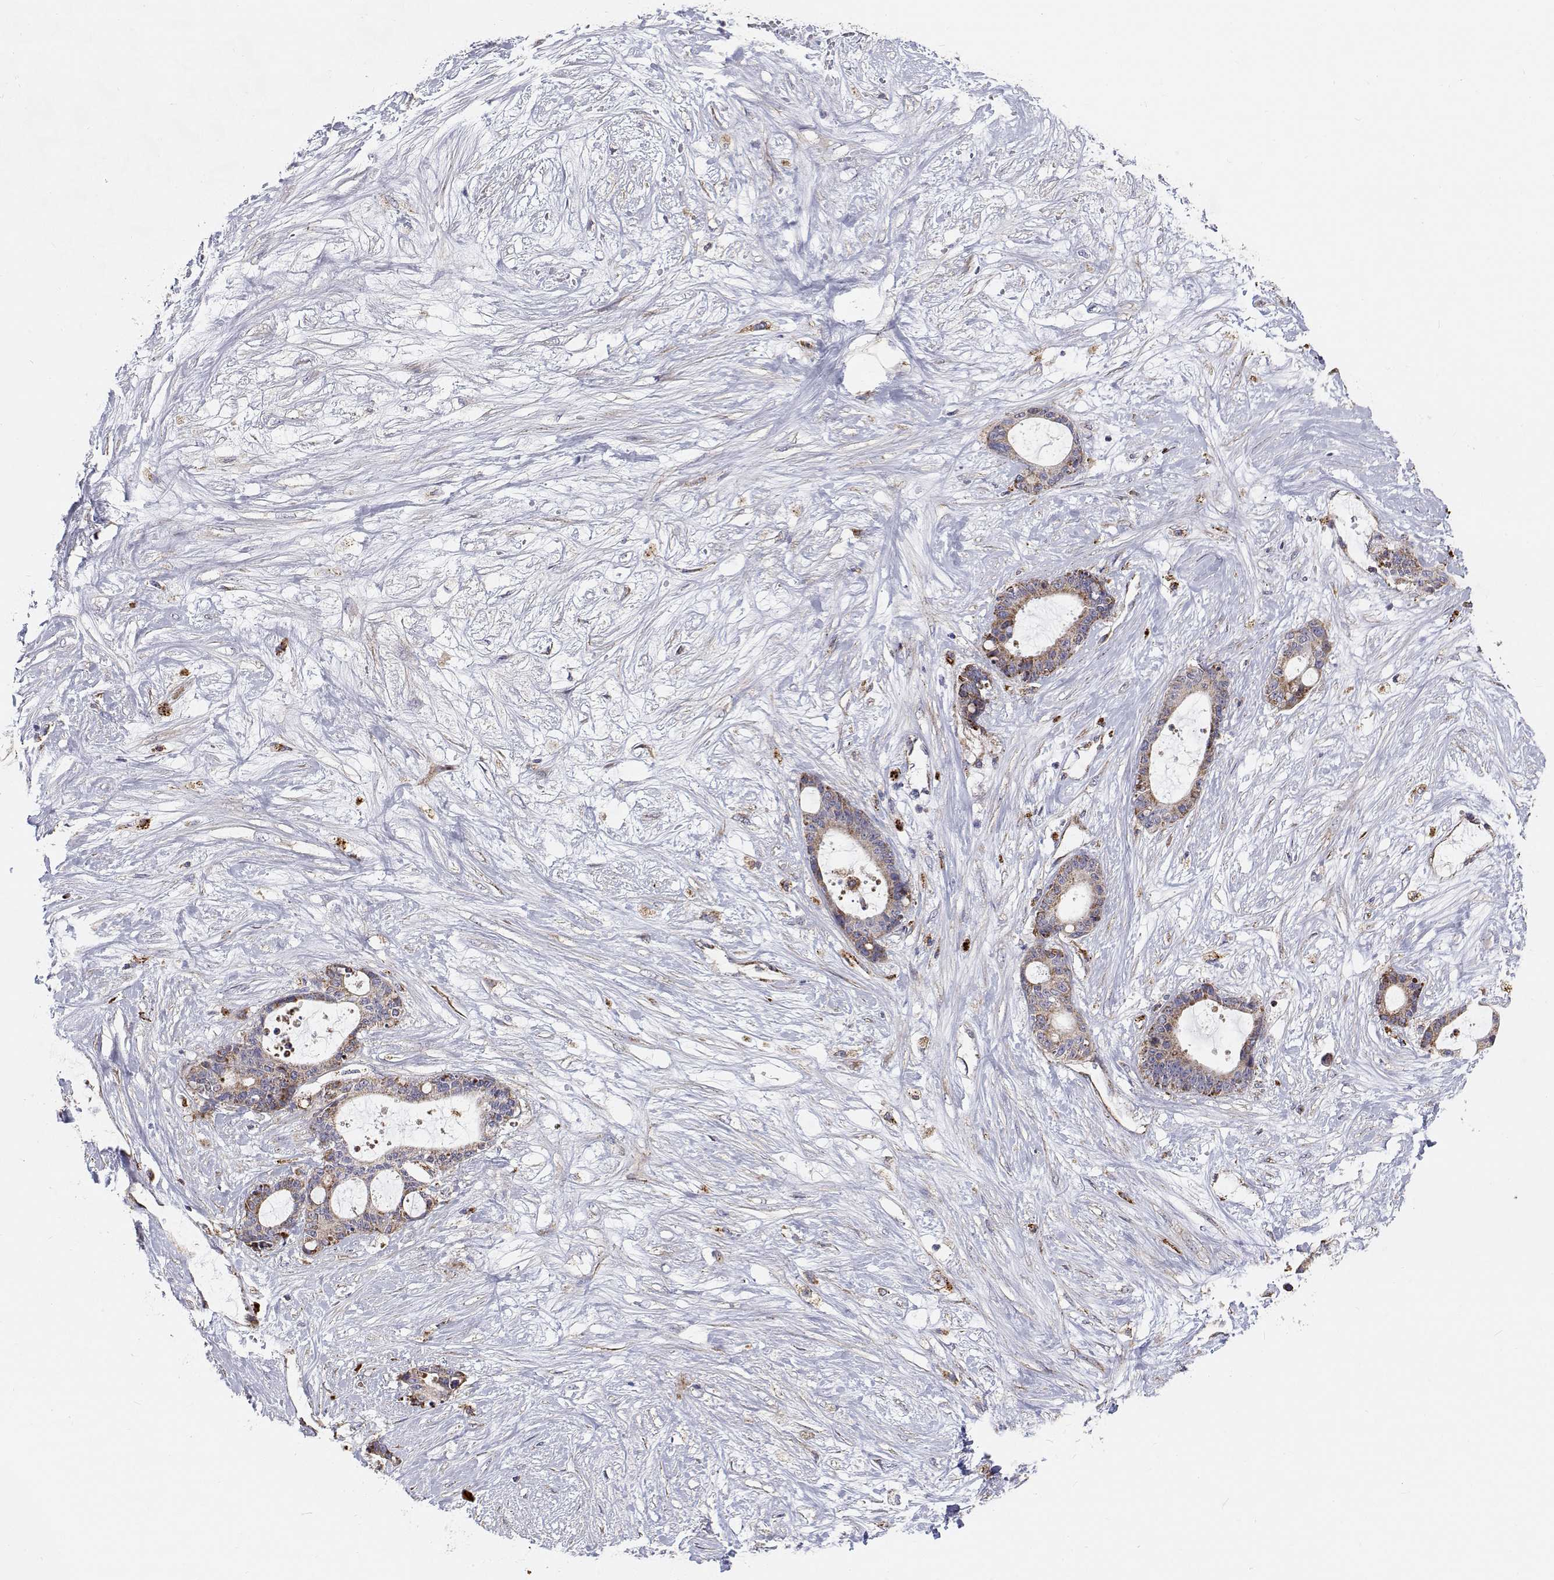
{"staining": {"intensity": "weak", "quantity": "25%-75%", "location": "cytoplasmic/membranous"}, "tissue": "liver cancer", "cell_type": "Tumor cells", "image_type": "cancer", "snomed": [{"axis": "morphology", "description": "Normal tissue, NOS"}, {"axis": "morphology", "description": "Cholangiocarcinoma"}, {"axis": "topography", "description": "Liver"}, {"axis": "topography", "description": "Peripheral nerve tissue"}], "caption": "Liver cancer stained for a protein (brown) reveals weak cytoplasmic/membranous positive staining in approximately 25%-75% of tumor cells.", "gene": "SPICE1", "patient": {"sex": "female", "age": 73}}